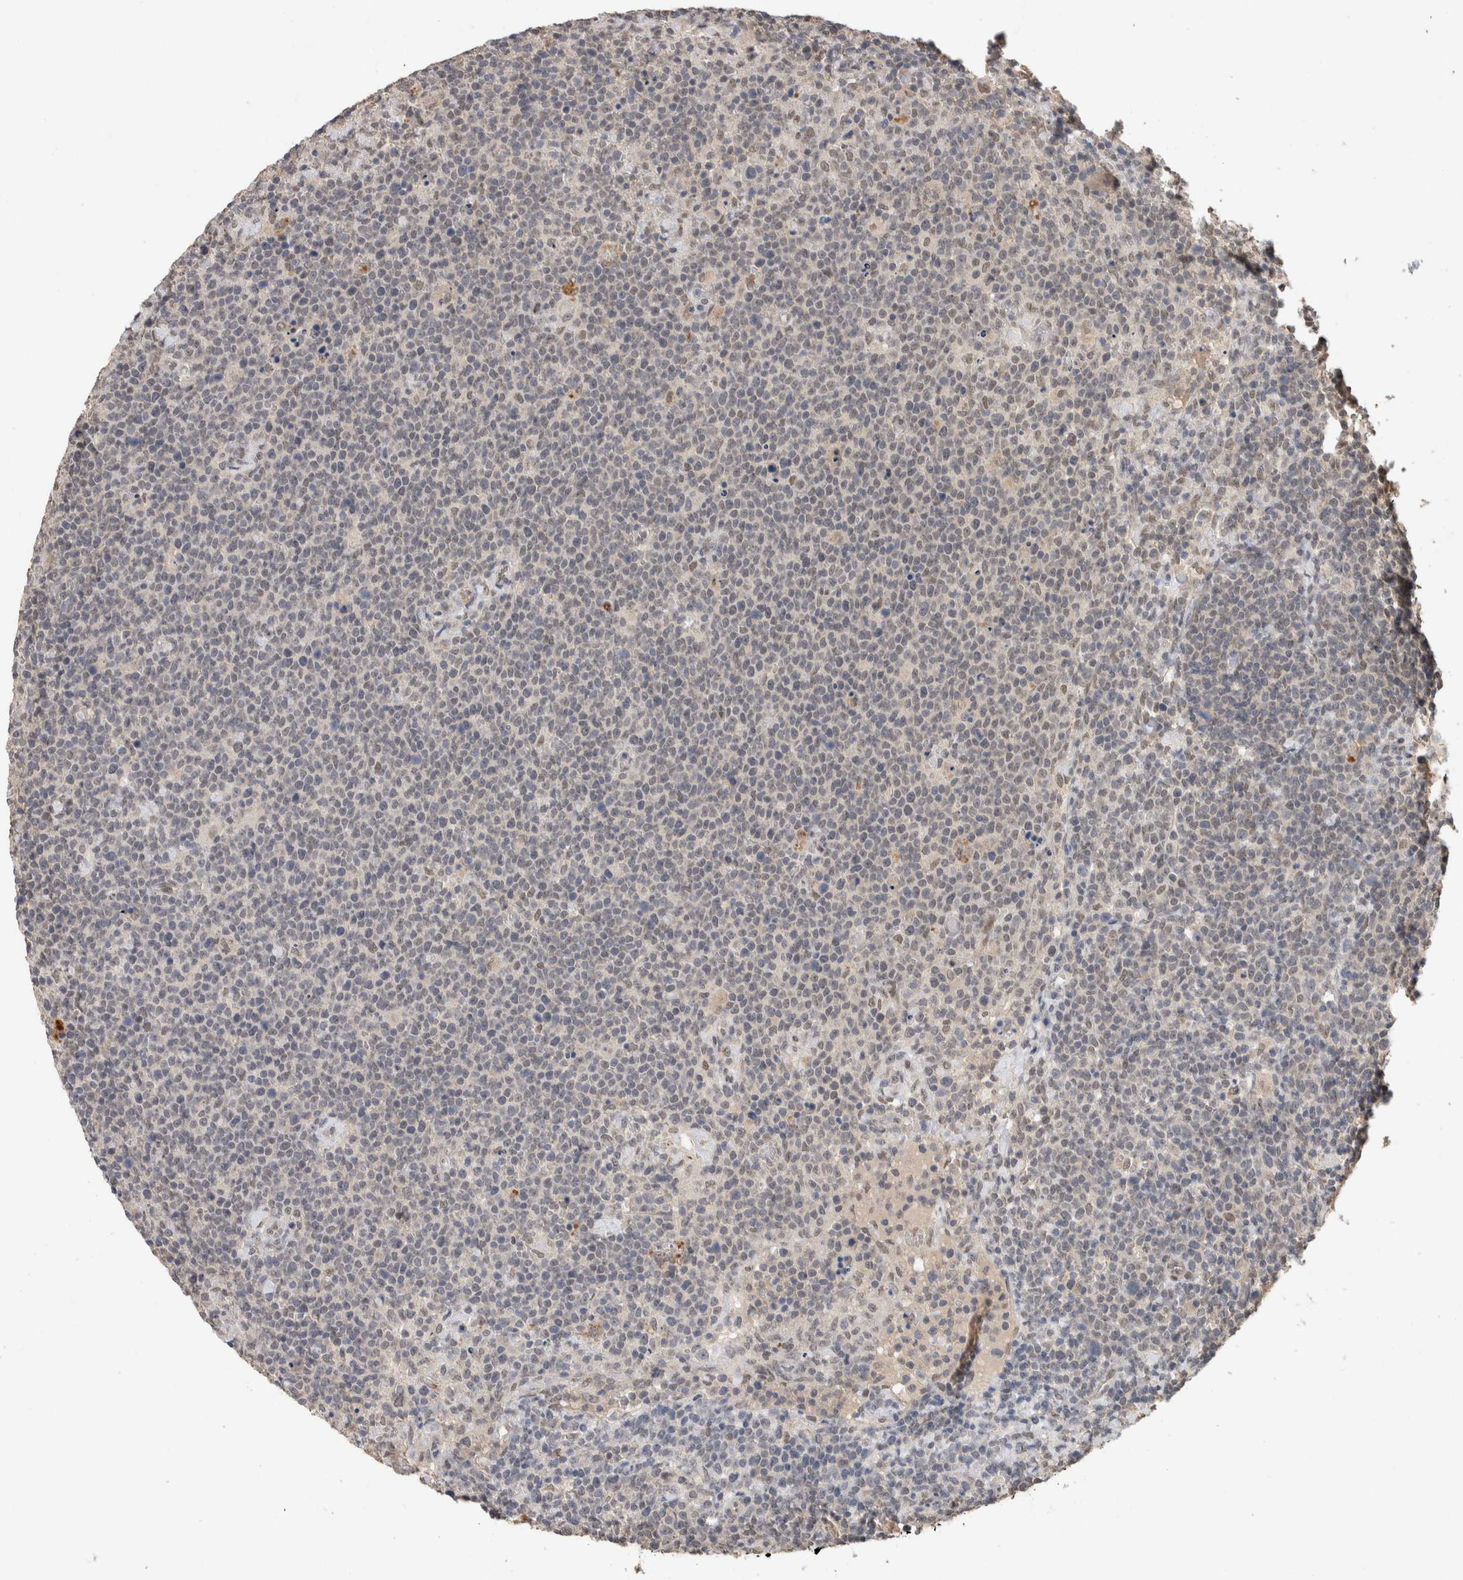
{"staining": {"intensity": "weak", "quantity": "<25%", "location": "nuclear"}, "tissue": "lymphoma", "cell_type": "Tumor cells", "image_type": "cancer", "snomed": [{"axis": "morphology", "description": "Malignant lymphoma, non-Hodgkin's type, High grade"}, {"axis": "topography", "description": "Lymph node"}], "caption": "There is no significant staining in tumor cells of high-grade malignant lymphoma, non-Hodgkin's type. Brightfield microscopy of immunohistochemistry (IHC) stained with DAB (brown) and hematoxylin (blue), captured at high magnification.", "gene": "CYSRT1", "patient": {"sex": "male", "age": 61}}